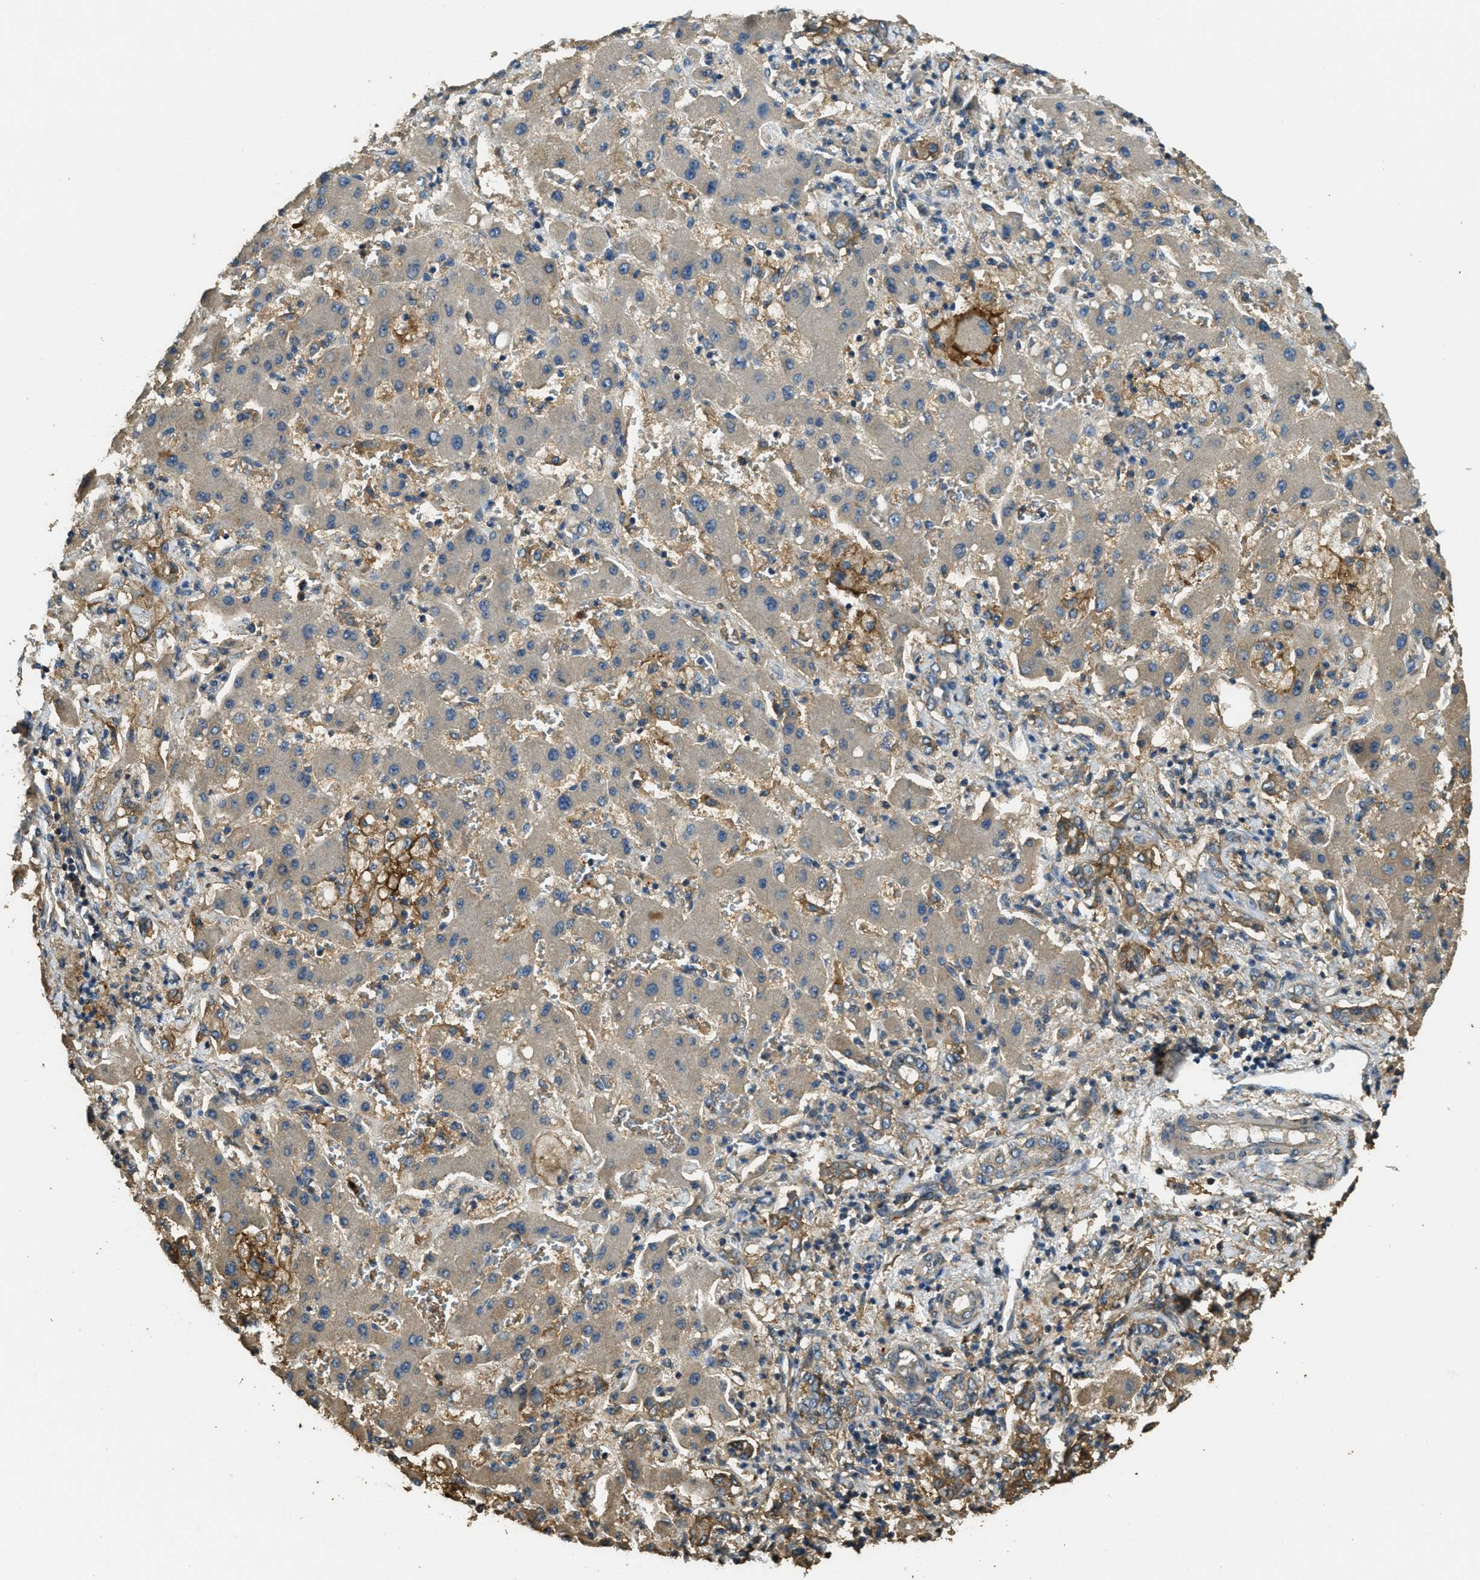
{"staining": {"intensity": "negative", "quantity": "none", "location": "none"}, "tissue": "liver cancer", "cell_type": "Tumor cells", "image_type": "cancer", "snomed": [{"axis": "morphology", "description": "Cholangiocarcinoma"}, {"axis": "topography", "description": "Liver"}], "caption": "Immunohistochemical staining of human liver cholangiocarcinoma reveals no significant staining in tumor cells.", "gene": "CD276", "patient": {"sex": "male", "age": 50}}